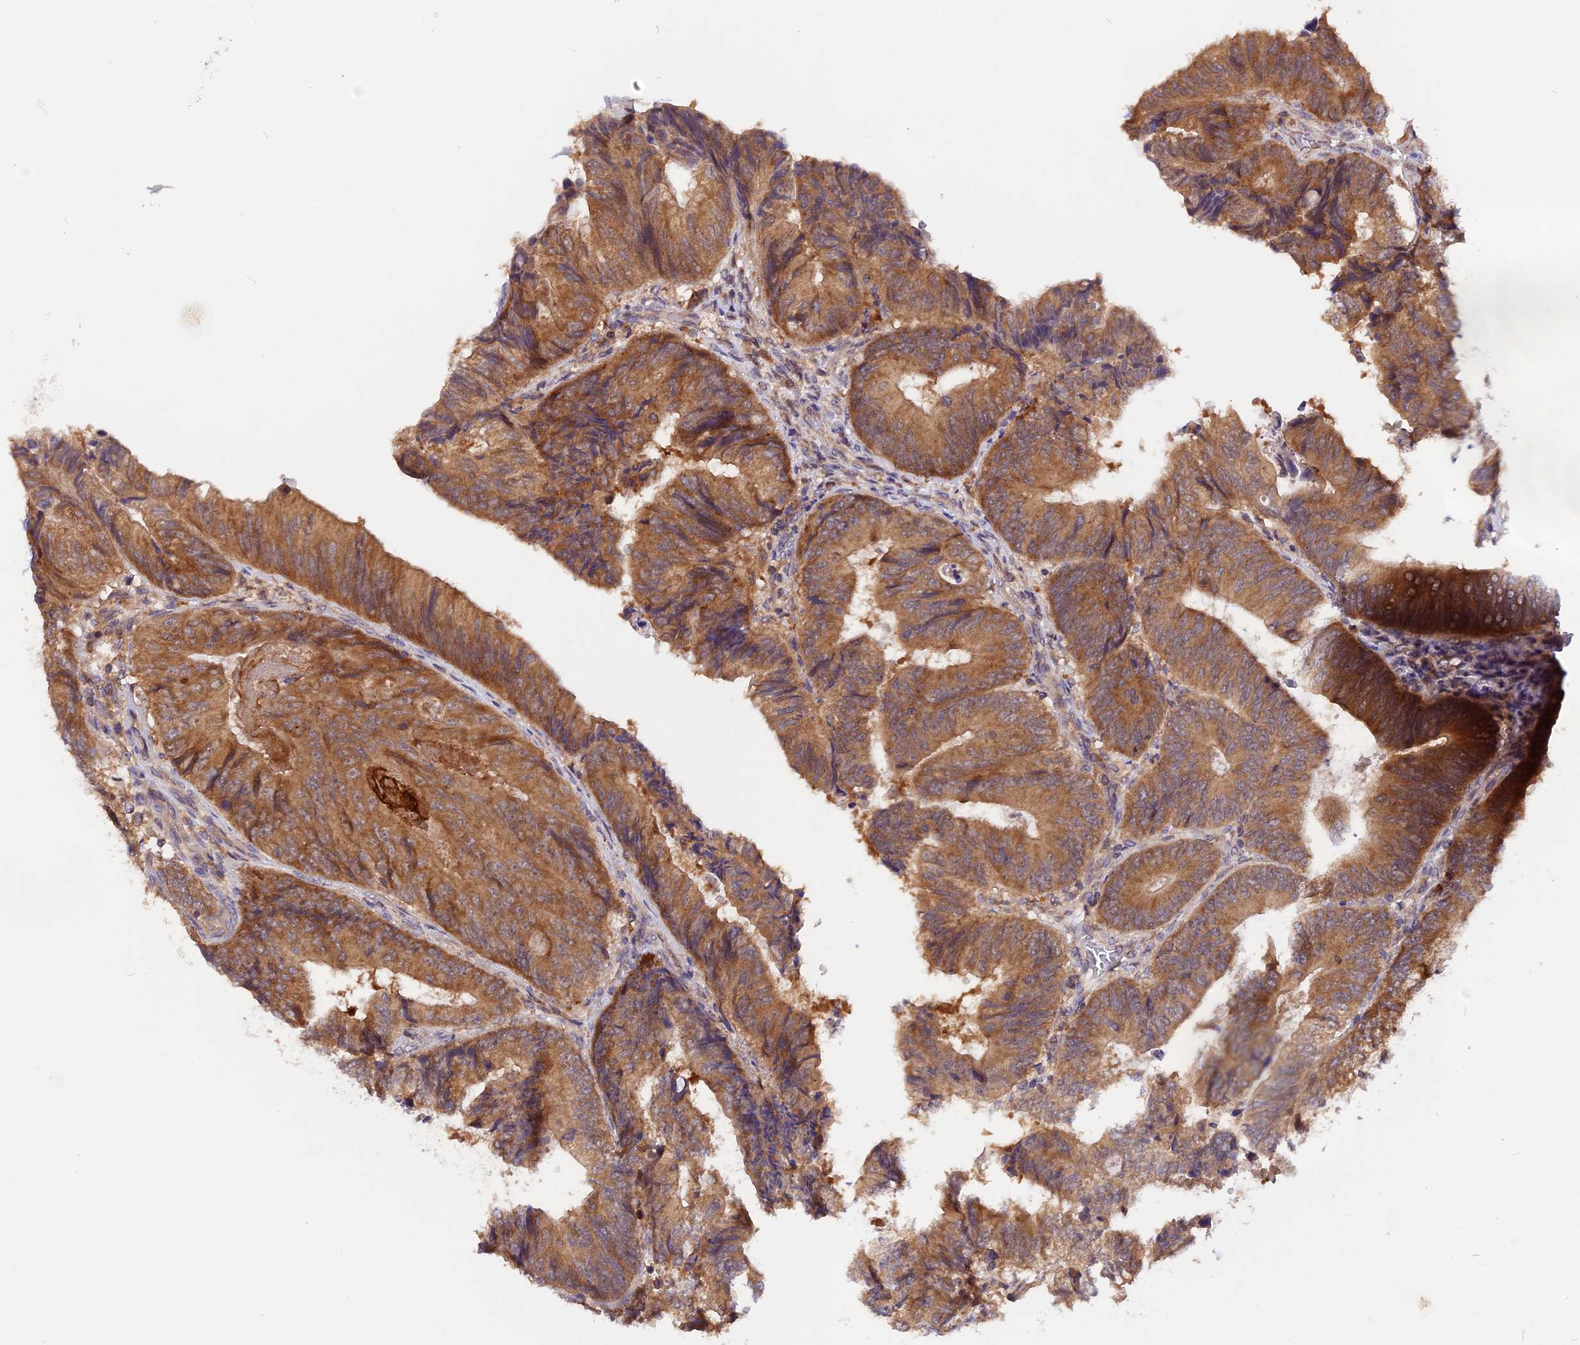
{"staining": {"intensity": "moderate", "quantity": ">75%", "location": "cytoplasmic/membranous"}, "tissue": "colorectal cancer", "cell_type": "Tumor cells", "image_type": "cancer", "snomed": [{"axis": "morphology", "description": "Adenocarcinoma, NOS"}, {"axis": "topography", "description": "Colon"}], "caption": "IHC of colorectal adenocarcinoma shows medium levels of moderate cytoplasmic/membranous expression in approximately >75% of tumor cells.", "gene": "MARK4", "patient": {"sex": "female", "age": 67}}